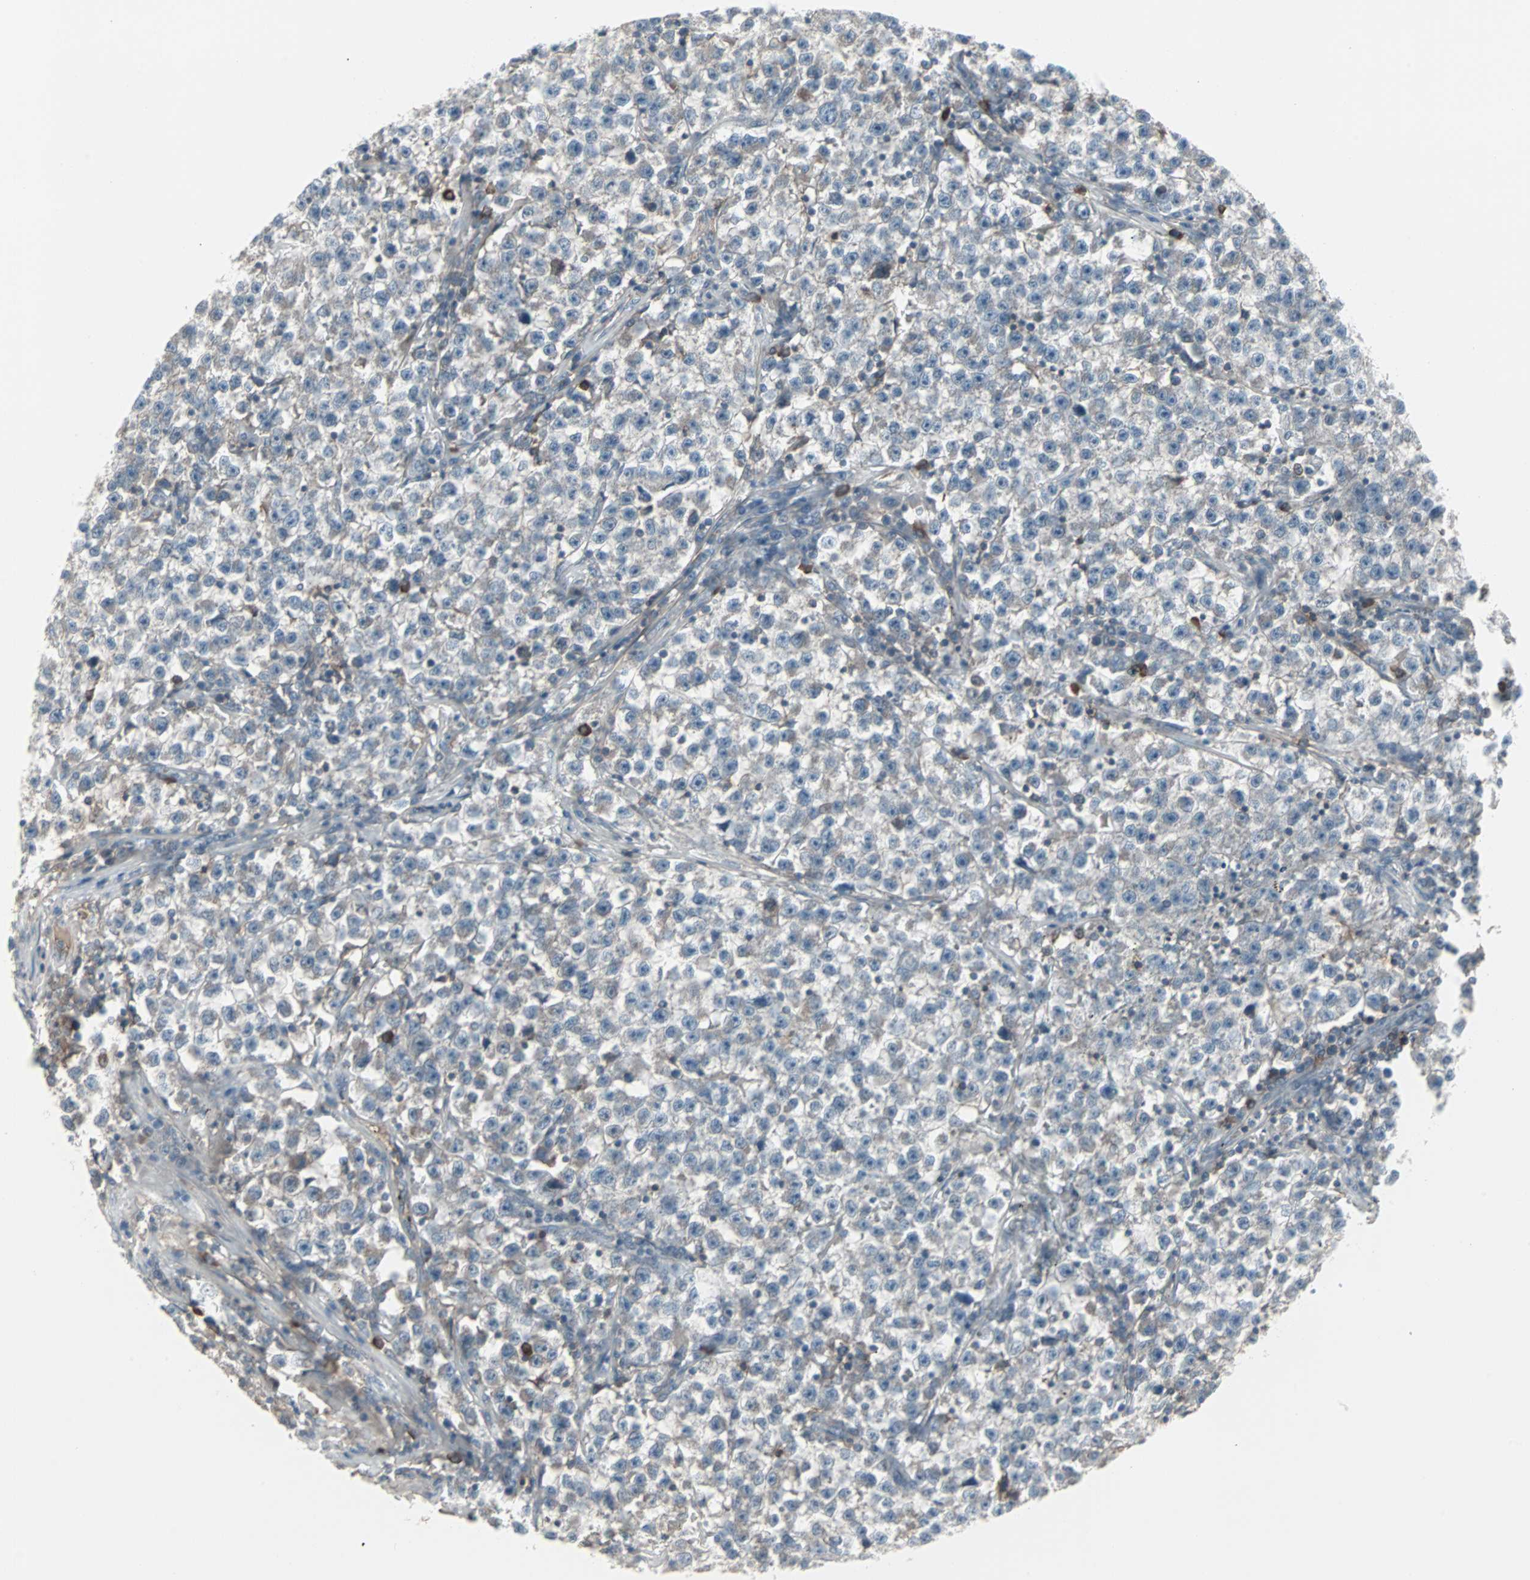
{"staining": {"intensity": "weak", "quantity": "<25%", "location": "cytoplasmic/membranous"}, "tissue": "testis cancer", "cell_type": "Tumor cells", "image_type": "cancer", "snomed": [{"axis": "morphology", "description": "Seminoma, NOS"}, {"axis": "topography", "description": "Testis"}], "caption": "This is an immunohistochemistry micrograph of human testis cancer. There is no positivity in tumor cells.", "gene": "ZSCAN32", "patient": {"sex": "male", "age": 22}}